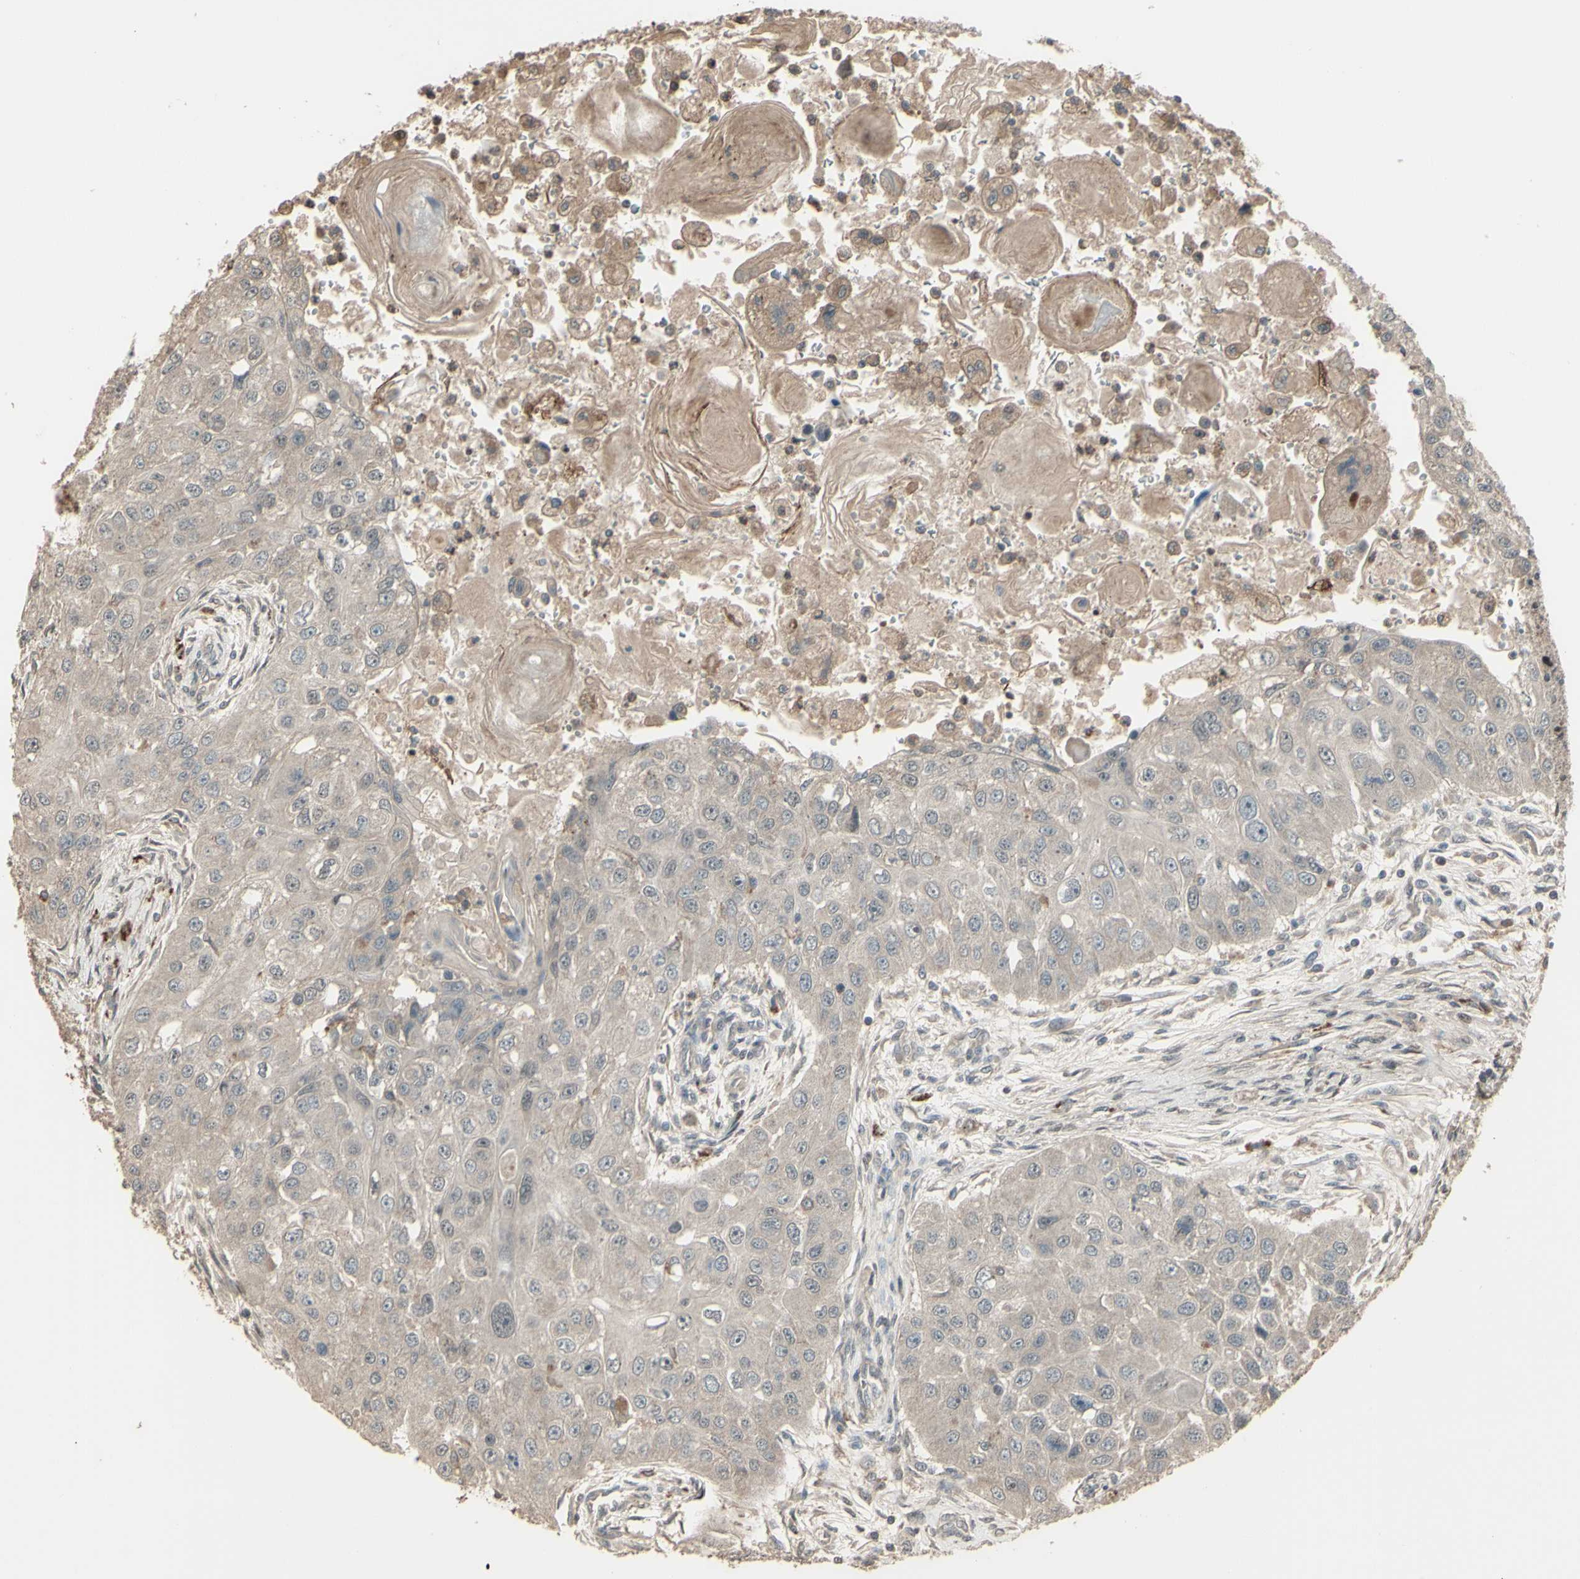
{"staining": {"intensity": "weak", "quantity": ">75%", "location": "cytoplasmic/membranous"}, "tissue": "head and neck cancer", "cell_type": "Tumor cells", "image_type": "cancer", "snomed": [{"axis": "morphology", "description": "Normal tissue, NOS"}, {"axis": "morphology", "description": "Squamous cell carcinoma, NOS"}, {"axis": "topography", "description": "Skeletal muscle"}, {"axis": "topography", "description": "Head-Neck"}], "caption": "Weak cytoplasmic/membranous positivity is identified in approximately >75% of tumor cells in head and neck cancer.", "gene": "GNAS", "patient": {"sex": "male", "age": 51}}